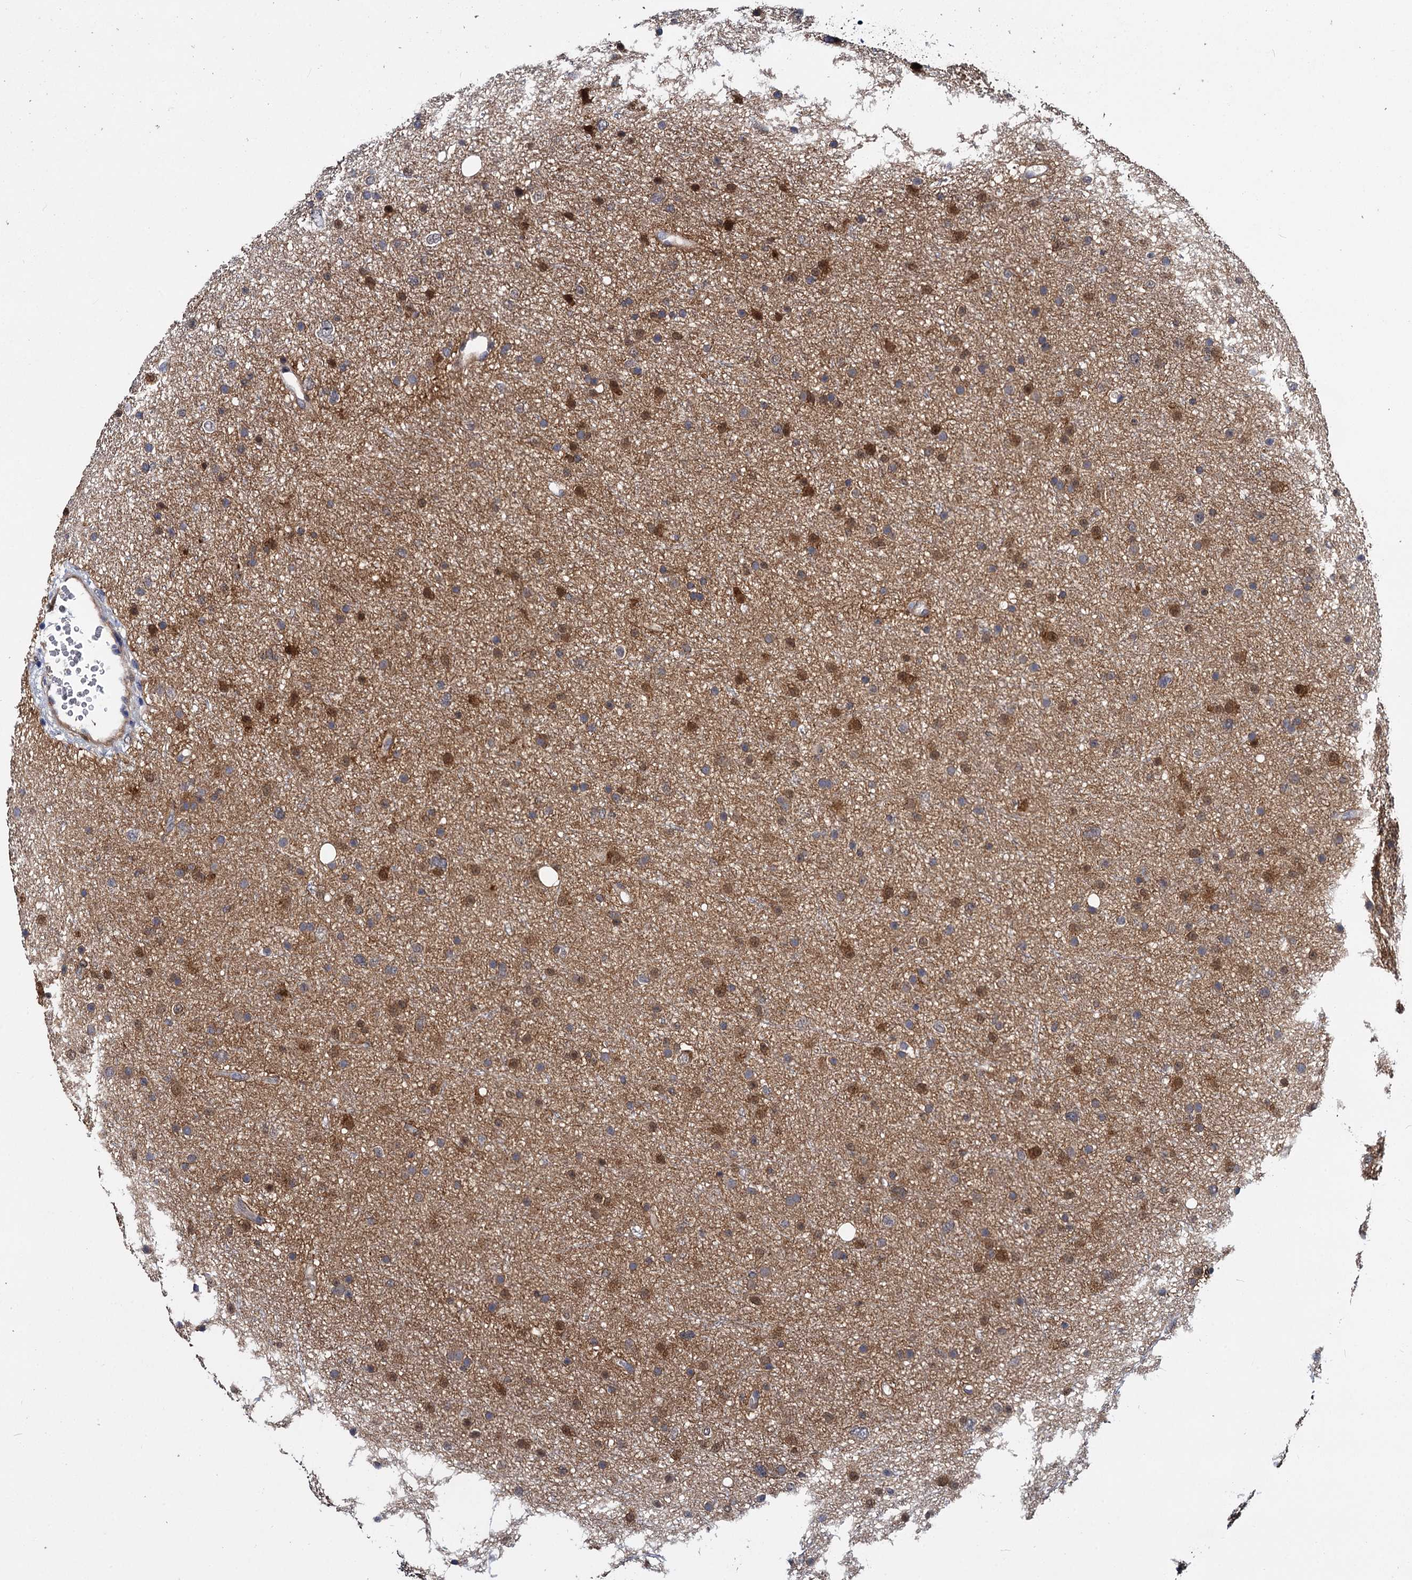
{"staining": {"intensity": "moderate", "quantity": "<25%", "location": "cytoplasmic/membranous"}, "tissue": "glioma", "cell_type": "Tumor cells", "image_type": "cancer", "snomed": [{"axis": "morphology", "description": "Glioma, malignant, Low grade"}, {"axis": "topography", "description": "Cerebral cortex"}], "caption": "Malignant low-grade glioma stained with IHC displays moderate cytoplasmic/membranous staining in about <25% of tumor cells. (Stains: DAB in brown, nuclei in blue, Microscopy: brightfield microscopy at high magnification).", "gene": "GSTM3", "patient": {"sex": "female", "age": 39}}